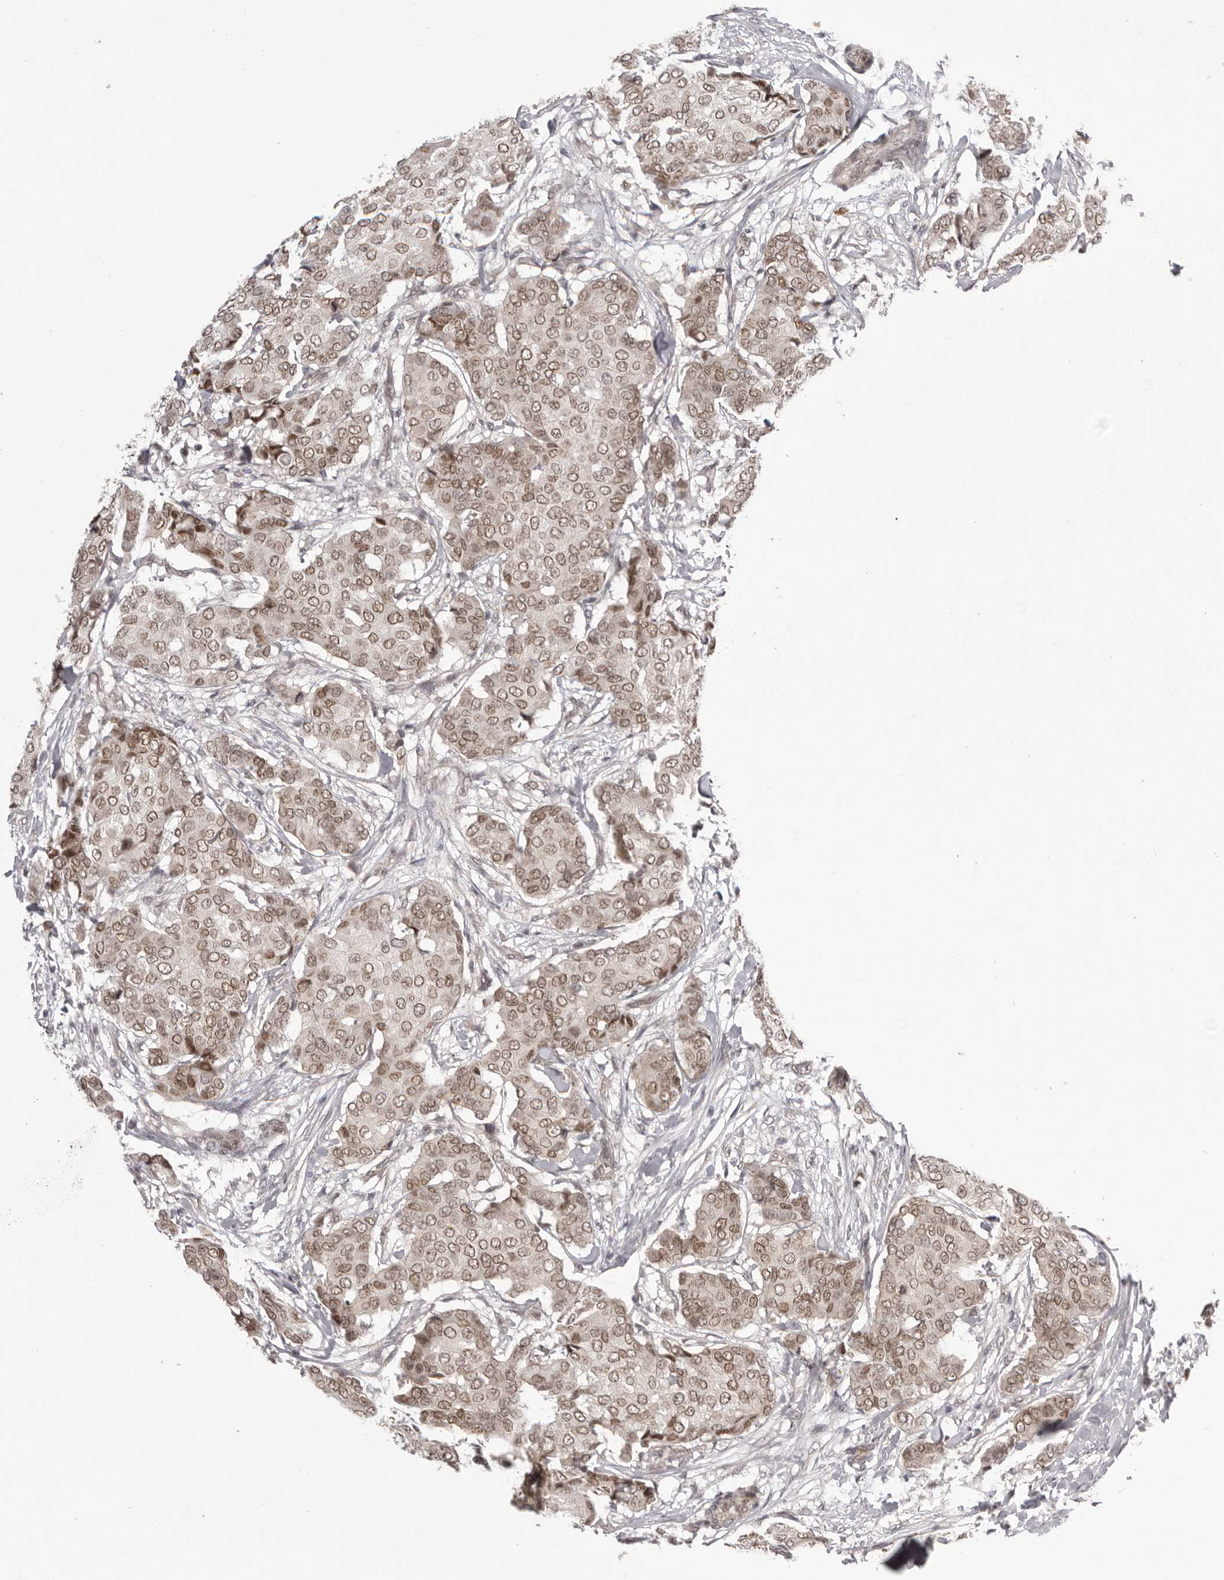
{"staining": {"intensity": "moderate", "quantity": ">75%", "location": "nuclear"}, "tissue": "breast cancer", "cell_type": "Tumor cells", "image_type": "cancer", "snomed": [{"axis": "morphology", "description": "Duct carcinoma"}, {"axis": "topography", "description": "Breast"}], "caption": "A micrograph of human intraductal carcinoma (breast) stained for a protein shows moderate nuclear brown staining in tumor cells. The protein of interest is shown in brown color, while the nuclei are stained blue.", "gene": "RNF2", "patient": {"sex": "female", "age": 75}}